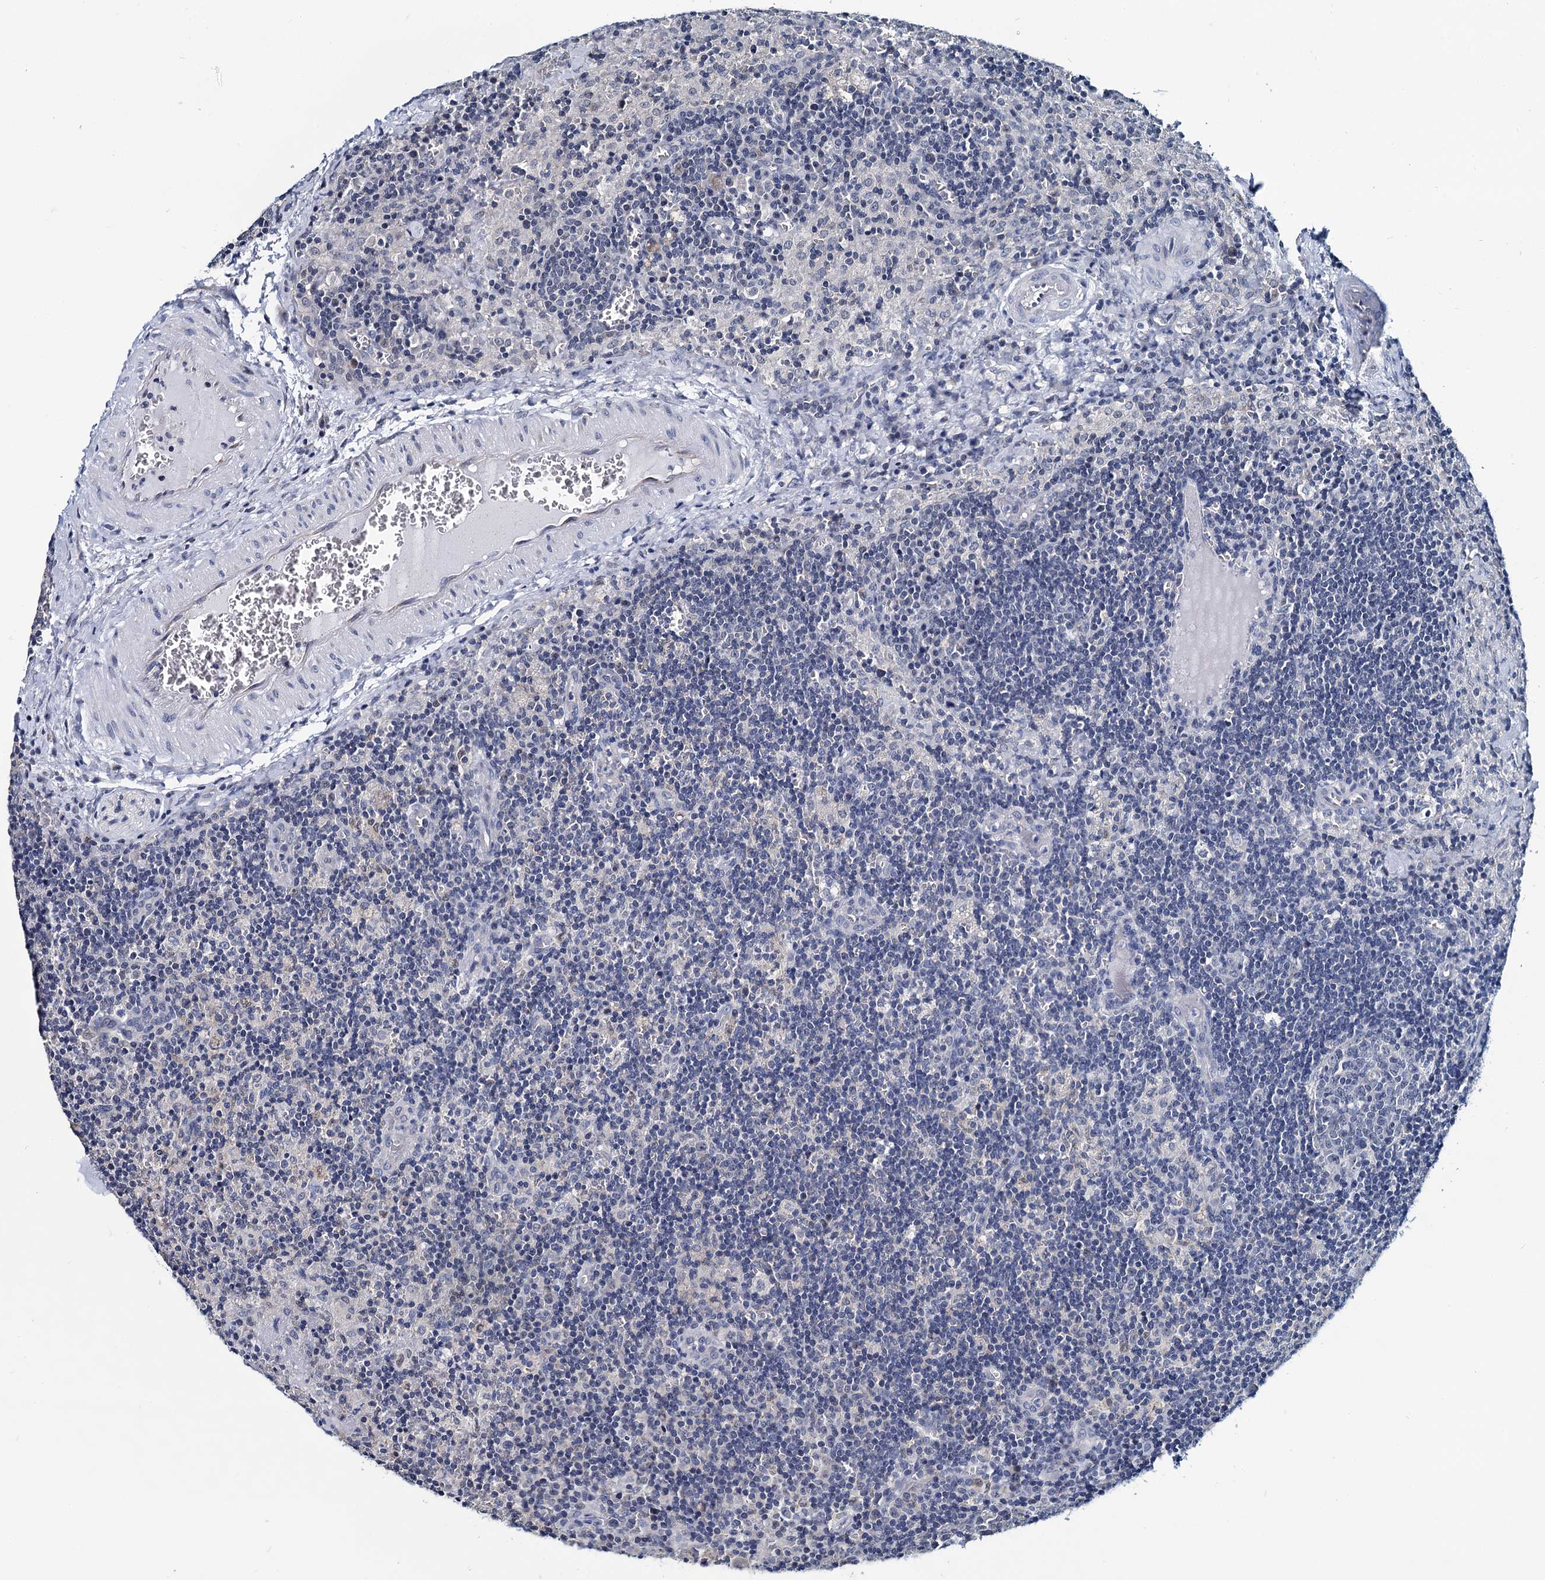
{"staining": {"intensity": "negative", "quantity": "none", "location": "none"}, "tissue": "lymph node", "cell_type": "Germinal center cells", "image_type": "normal", "snomed": [{"axis": "morphology", "description": "Normal tissue, NOS"}, {"axis": "topography", "description": "Lymph node"}], "caption": "Germinal center cells show no significant protein staining in unremarkable lymph node.", "gene": "MIOX", "patient": {"sex": "male", "age": 58}}